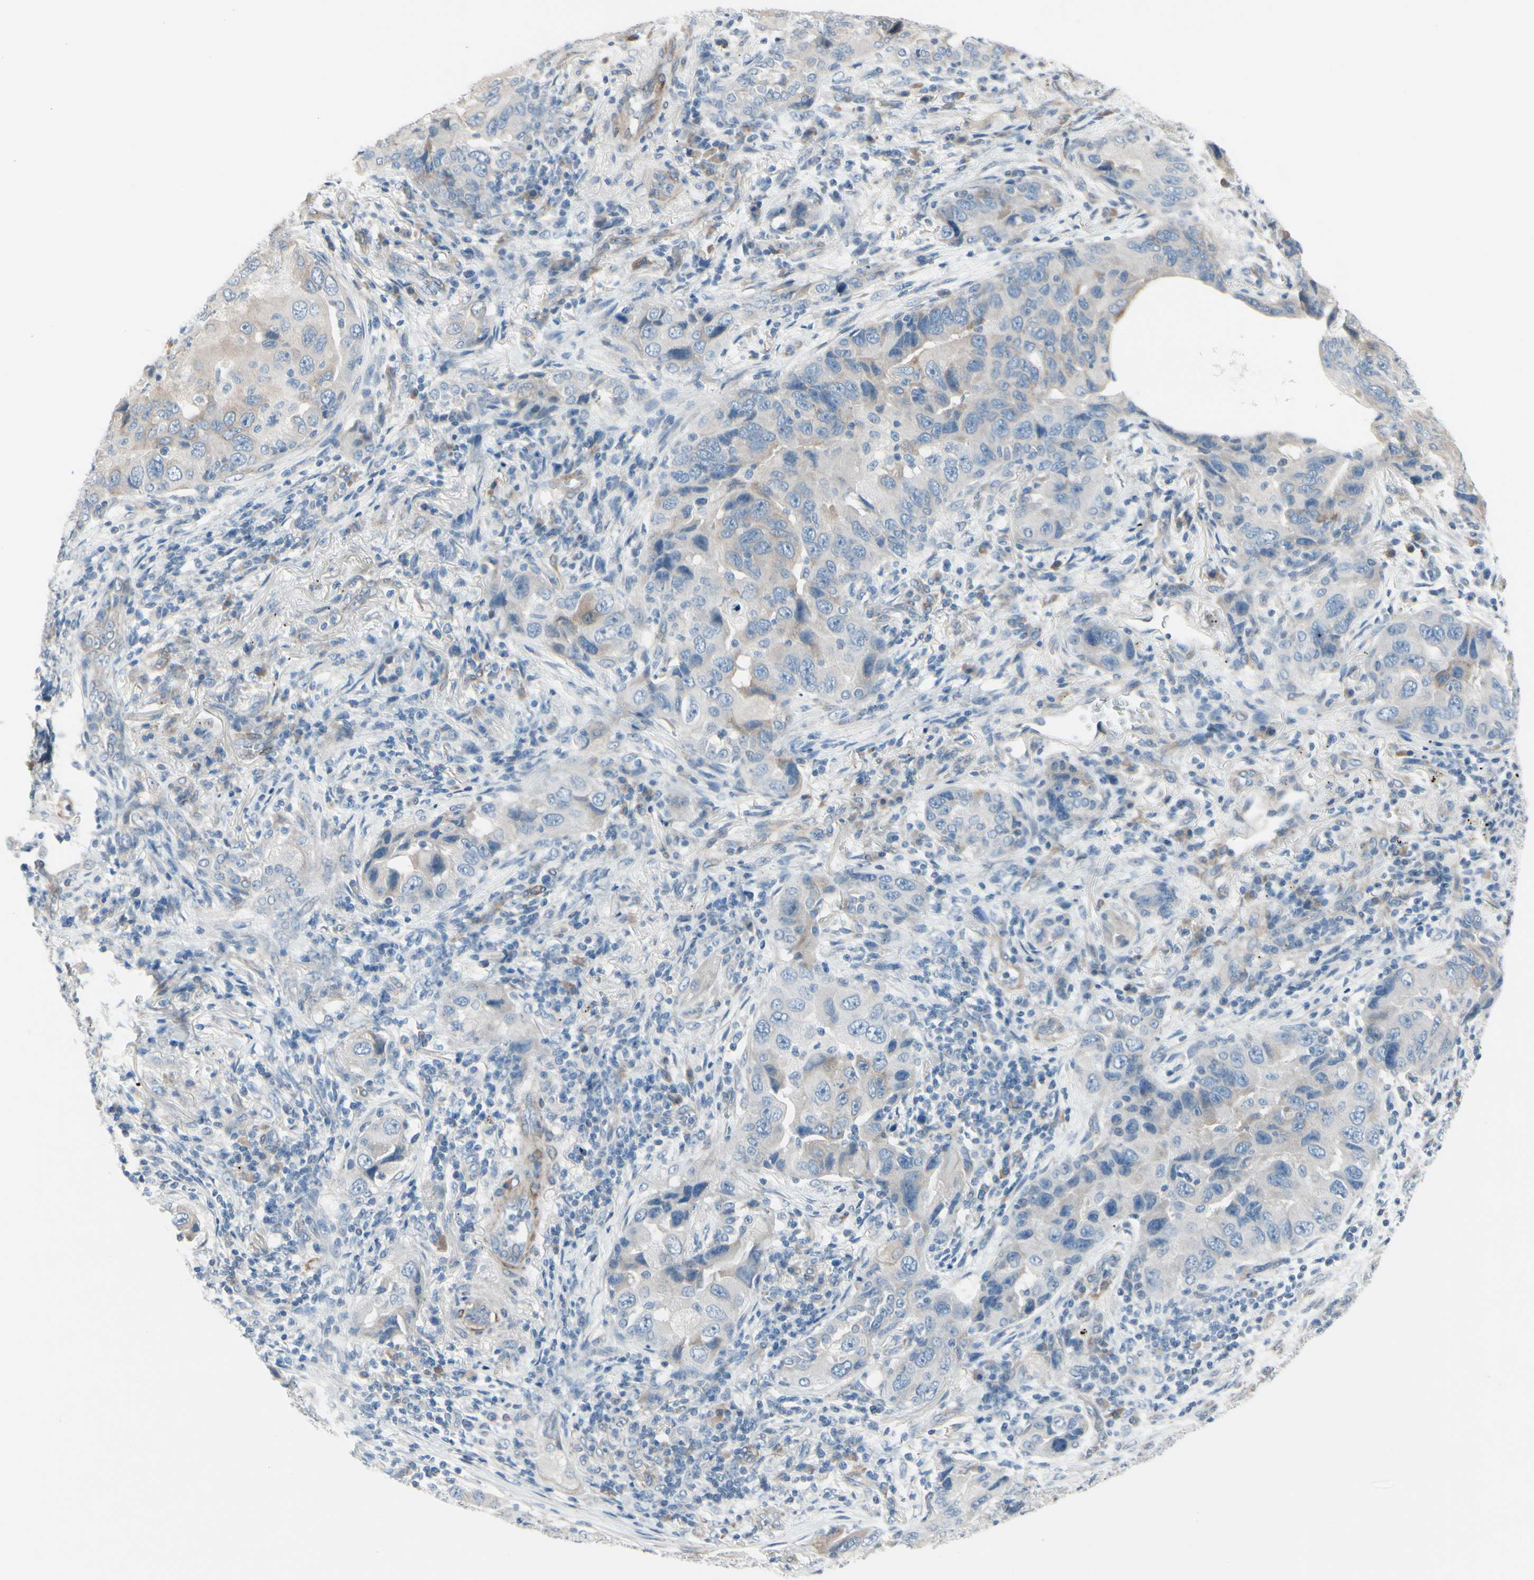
{"staining": {"intensity": "weak", "quantity": "<25%", "location": "cytoplasmic/membranous"}, "tissue": "lung cancer", "cell_type": "Tumor cells", "image_type": "cancer", "snomed": [{"axis": "morphology", "description": "Adenocarcinoma, NOS"}, {"axis": "topography", "description": "Lung"}], "caption": "This is an immunohistochemistry (IHC) image of human adenocarcinoma (lung). There is no positivity in tumor cells.", "gene": "MAP2", "patient": {"sex": "female", "age": 65}}